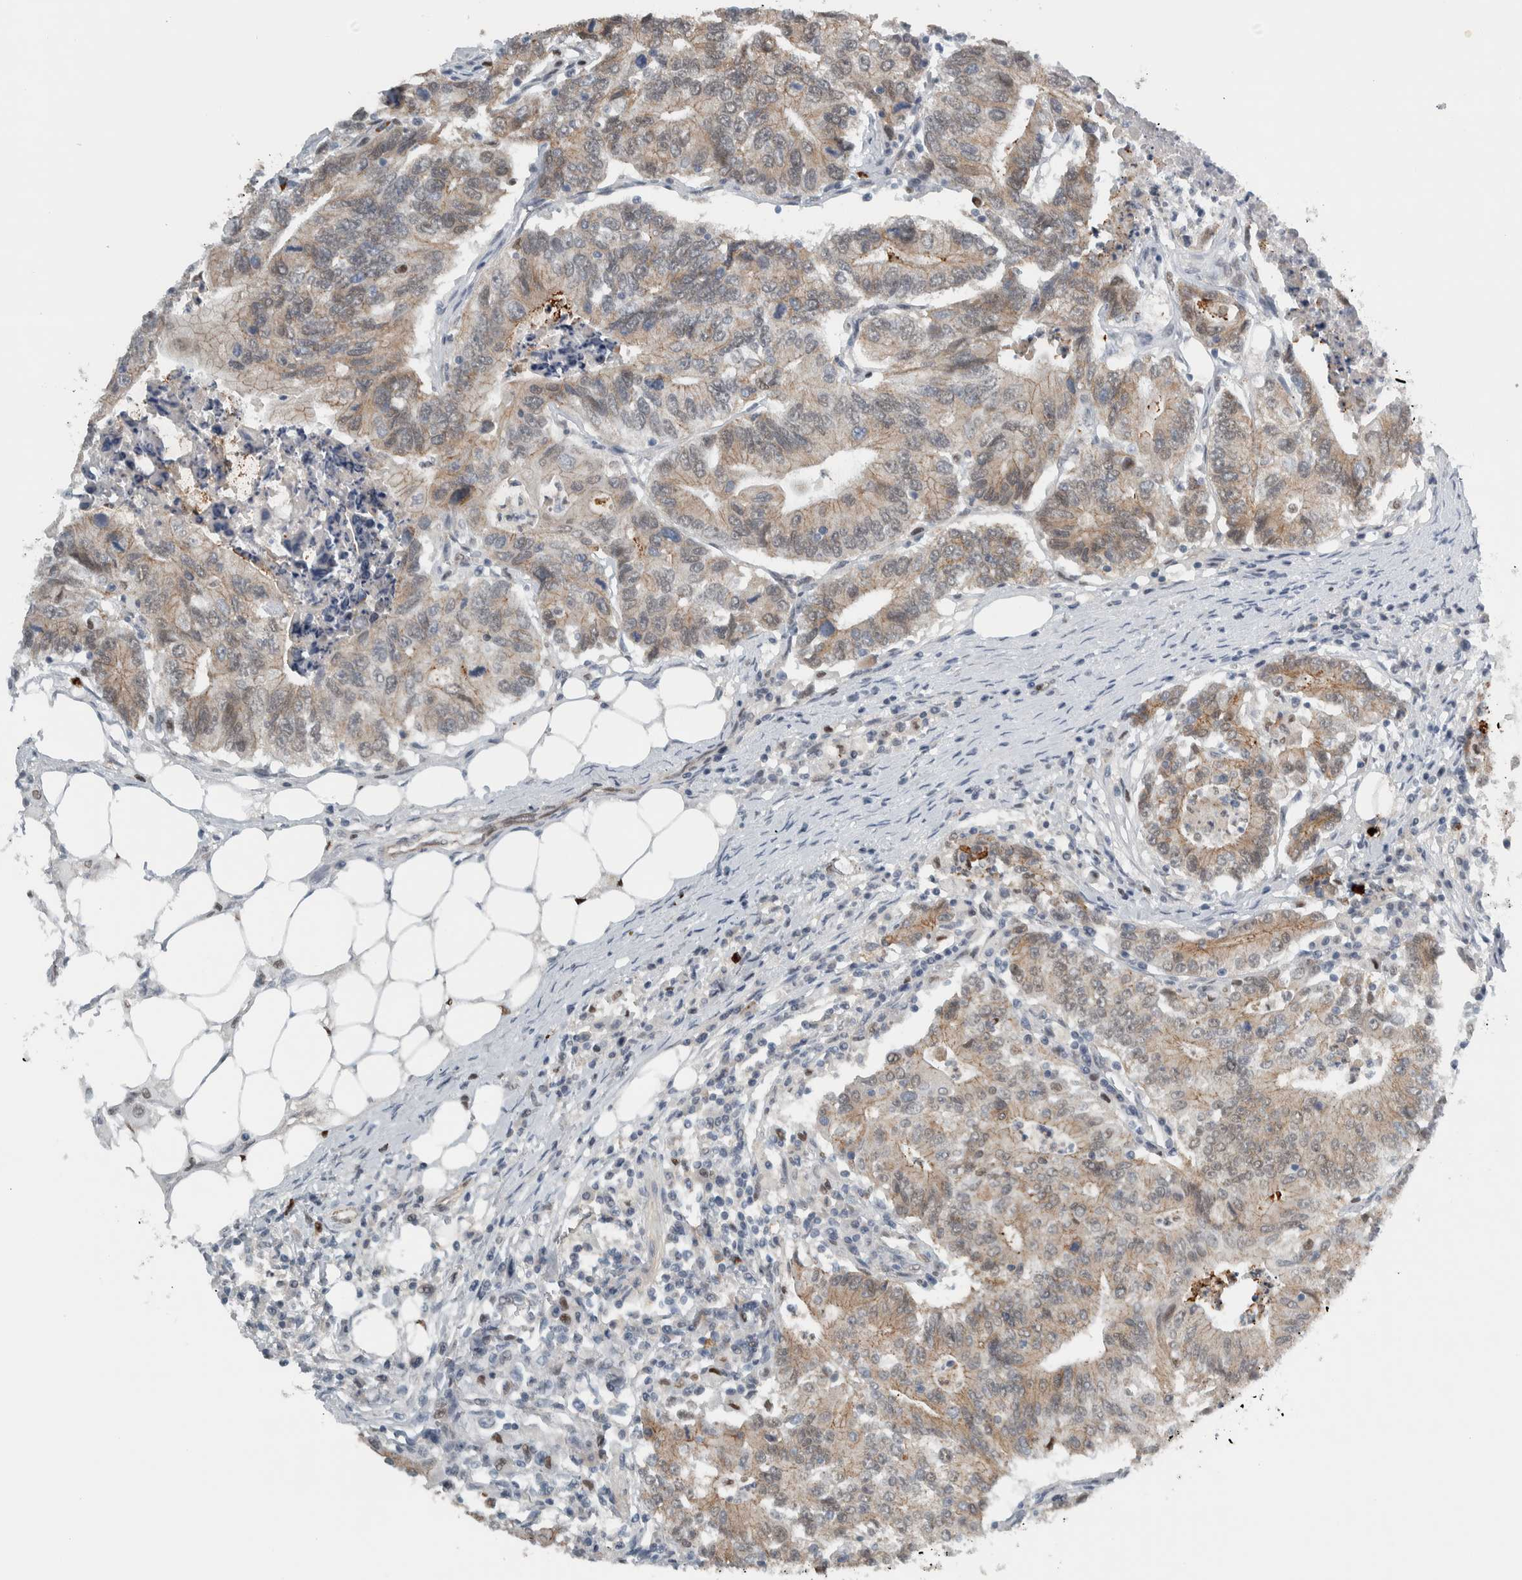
{"staining": {"intensity": "weak", "quantity": ">75%", "location": "cytoplasmic/membranous"}, "tissue": "colorectal cancer", "cell_type": "Tumor cells", "image_type": "cancer", "snomed": [{"axis": "morphology", "description": "Adenocarcinoma, NOS"}, {"axis": "topography", "description": "Colon"}], "caption": "Colorectal cancer stained with DAB immunohistochemistry (IHC) displays low levels of weak cytoplasmic/membranous expression in about >75% of tumor cells.", "gene": "ADPRM", "patient": {"sex": "female", "age": 77}}